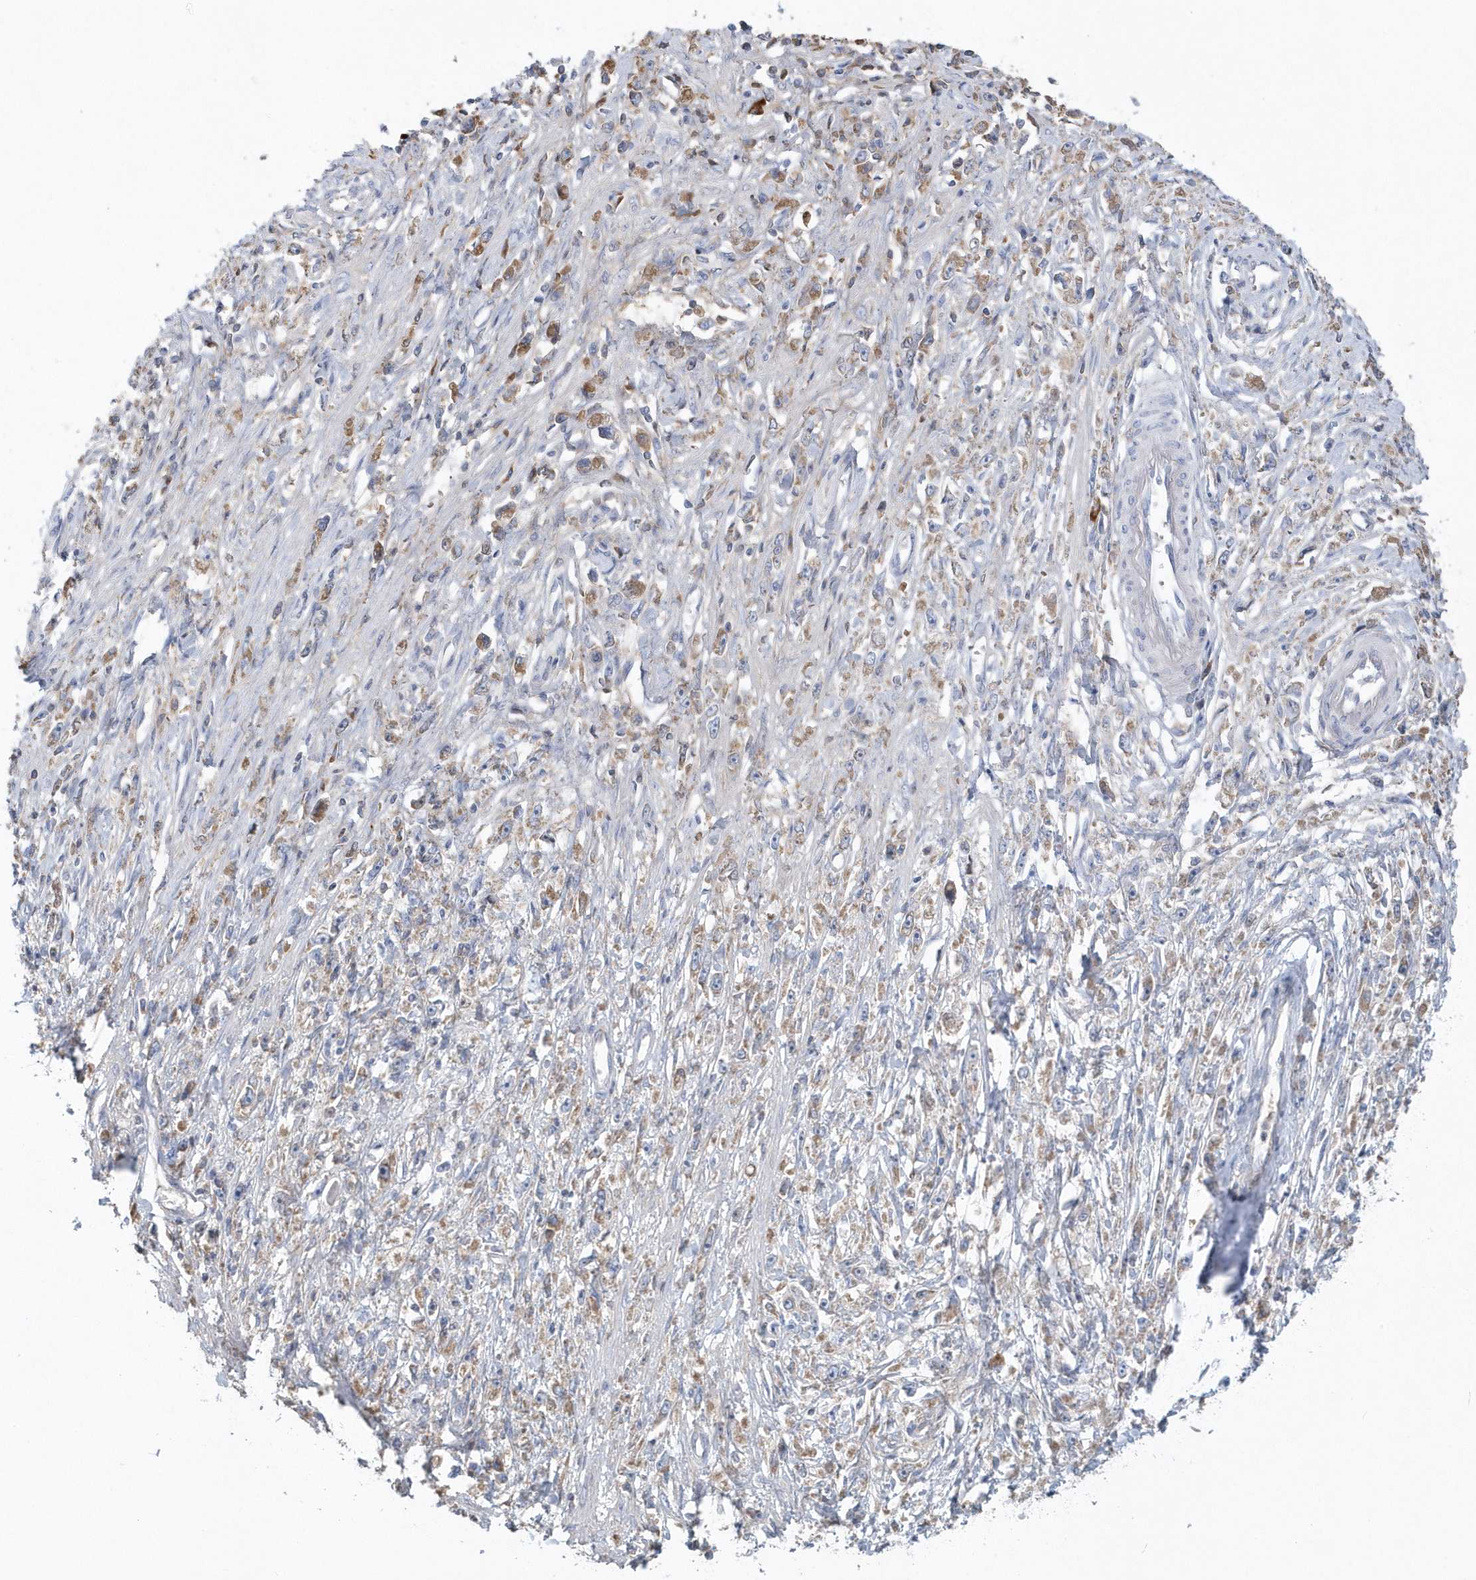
{"staining": {"intensity": "moderate", "quantity": ">75%", "location": "cytoplasmic/membranous"}, "tissue": "stomach cancer", "cell_type": "Tumor cells", "image_type": "cancer", "snomed": [{"axis": "morphology", "description": "Adenocarcinoma, NOS"}, {"axis": "topography", "description": "Stomach"}], "caption": "There is medium levels of moderate cytoplasmic/membranous positivity in tumor cells of stomach cancer (adenocarcinoma), as demonstrated by immunohistochemical staining (brown color).", "gene": "SPATA18", "patient": {"sex": "female", "age": 59}}